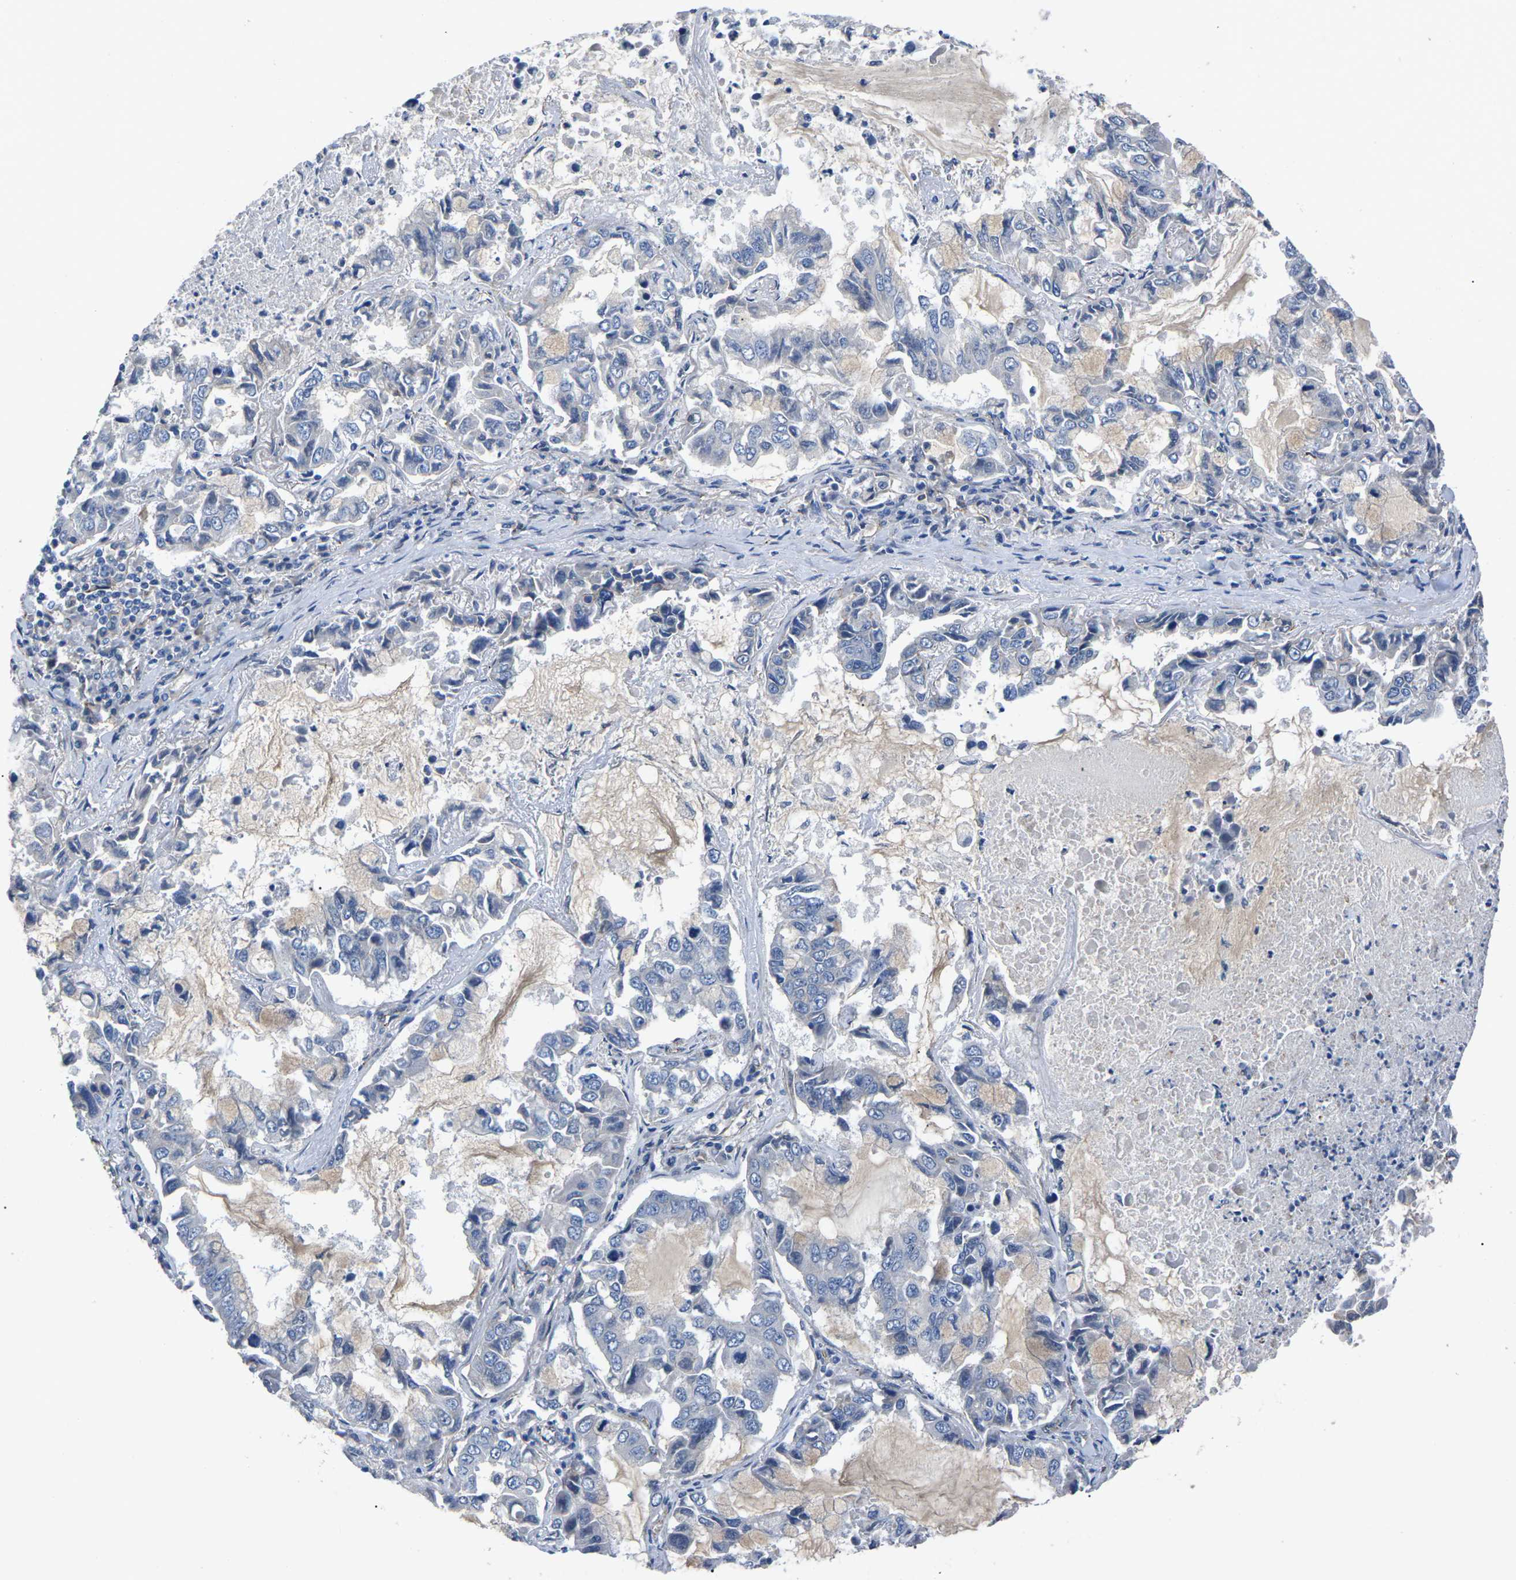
{"staining": {"intensity": "negative", "quantity": "none", "location": "none"}, "tissue": "lung cancer", "cell_type": "Tumor cells", "image_type": "cancer", "snomed": [{"axis": "morphology", "description": "Adenocarcinoma, NOS"}, {"axis": "topography", "description": "Lung"}], "caption": "This is an IHC image of lung adenocarcinoma. There is no staining in tumor cells.", "gene": "CTNND1", "patient": {"sex": "male", "age": 64}}